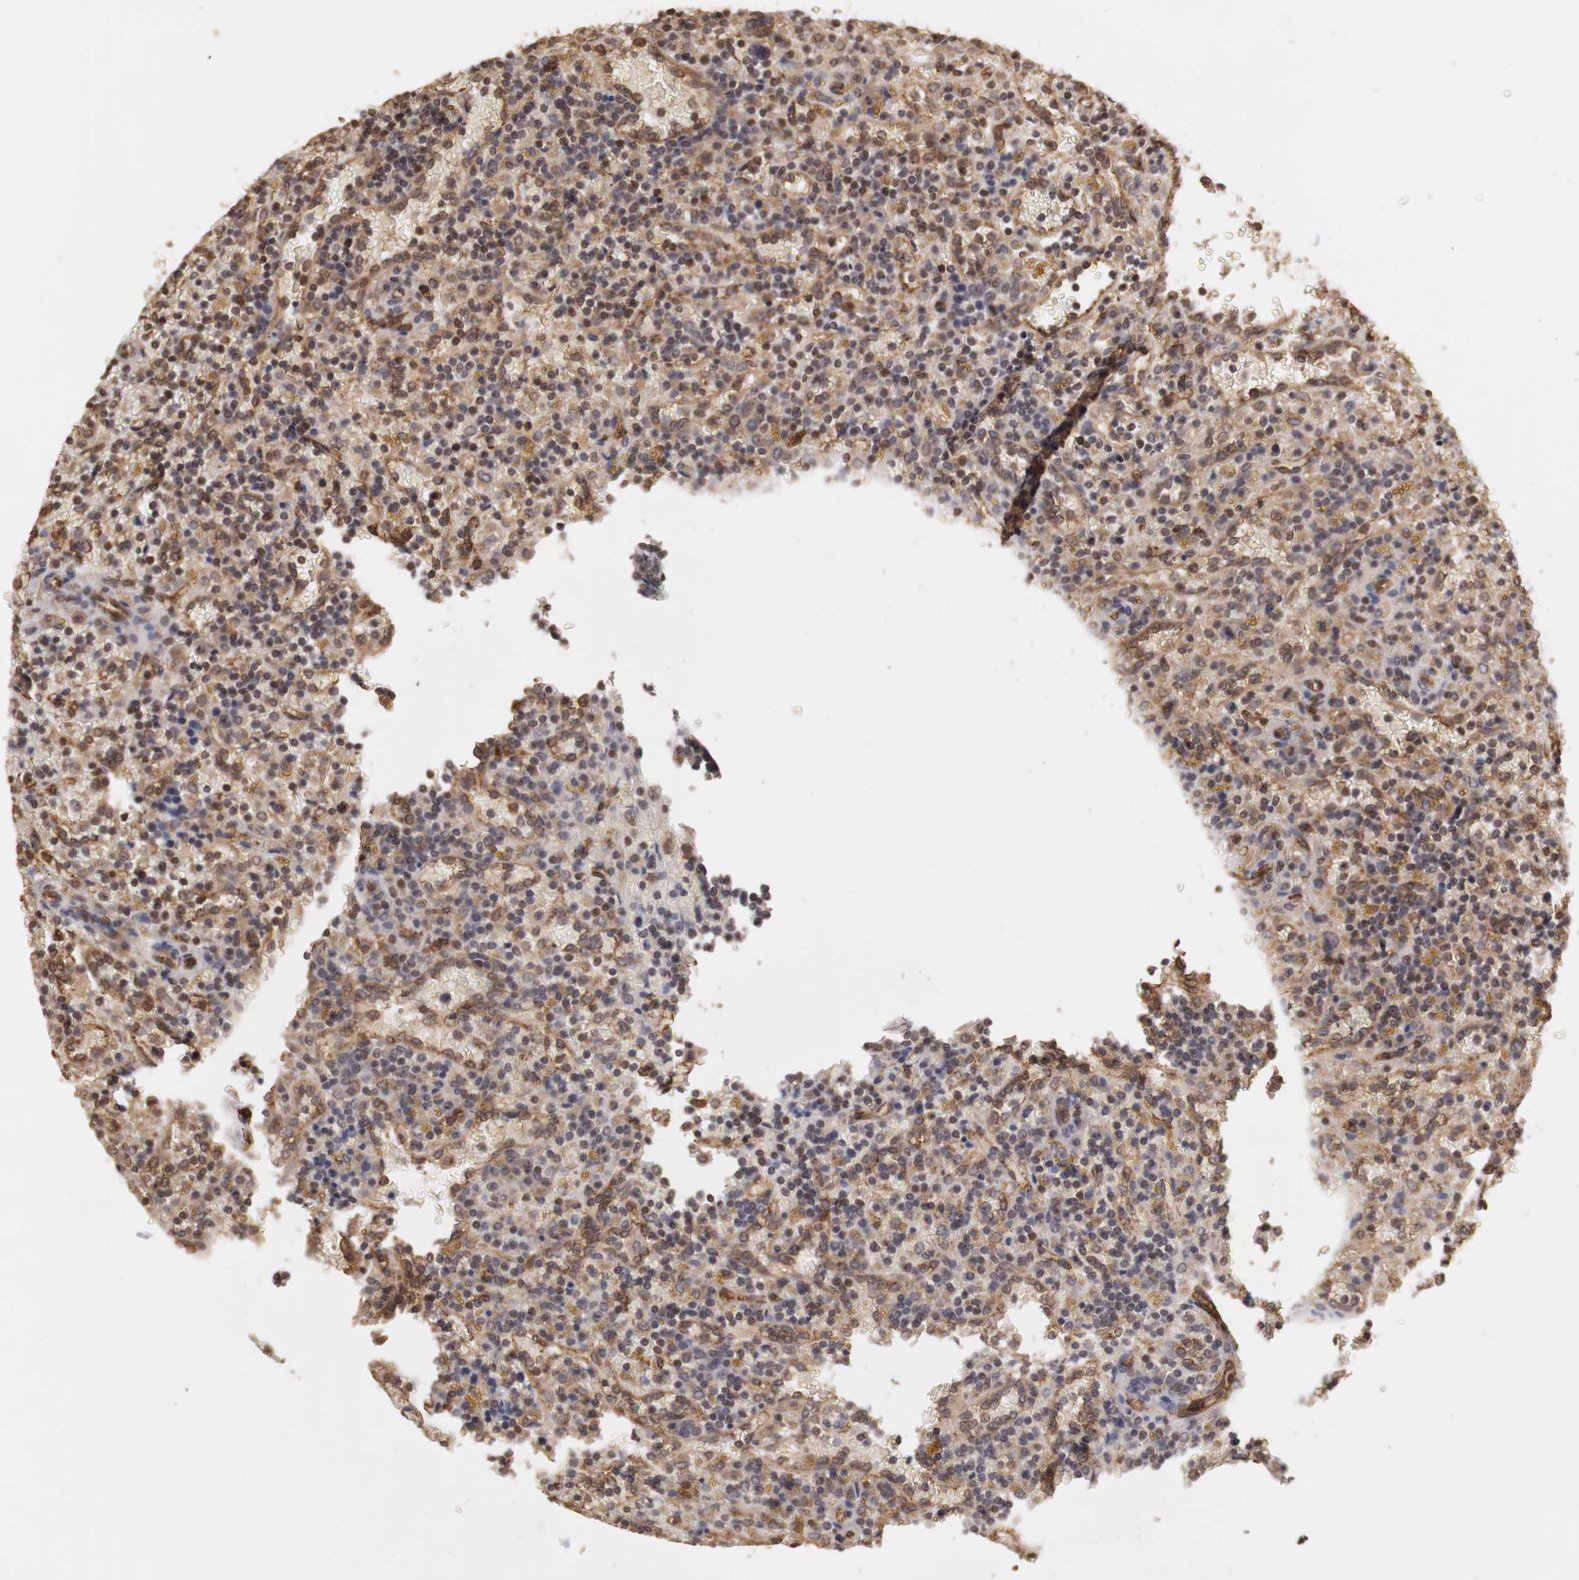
{"staining": {"intensity": "weak", "quantity": ">75%", "location": "cytoplasmic/membranous,nuclear"}, "tissue": "lymphoma", "cell_type": "Tumor cells", "image_type": "cancer", "snomed": [{"axis": "morphology", "description": "Malignant lymphoma, non-Hodgkin's type, Low grade"}, {"axis": "topography", "description": "Spleen"}], "caption": "IHC (DAB (3,3'-diaminobenzidine)) staining of human lymphoma reveals weak cytoplasmic/membranous and nuclear protein positivity in about >75% of tumor cells.", "gene": "PLEKHA1", "patient": {"sex": "female", "age": 65}}